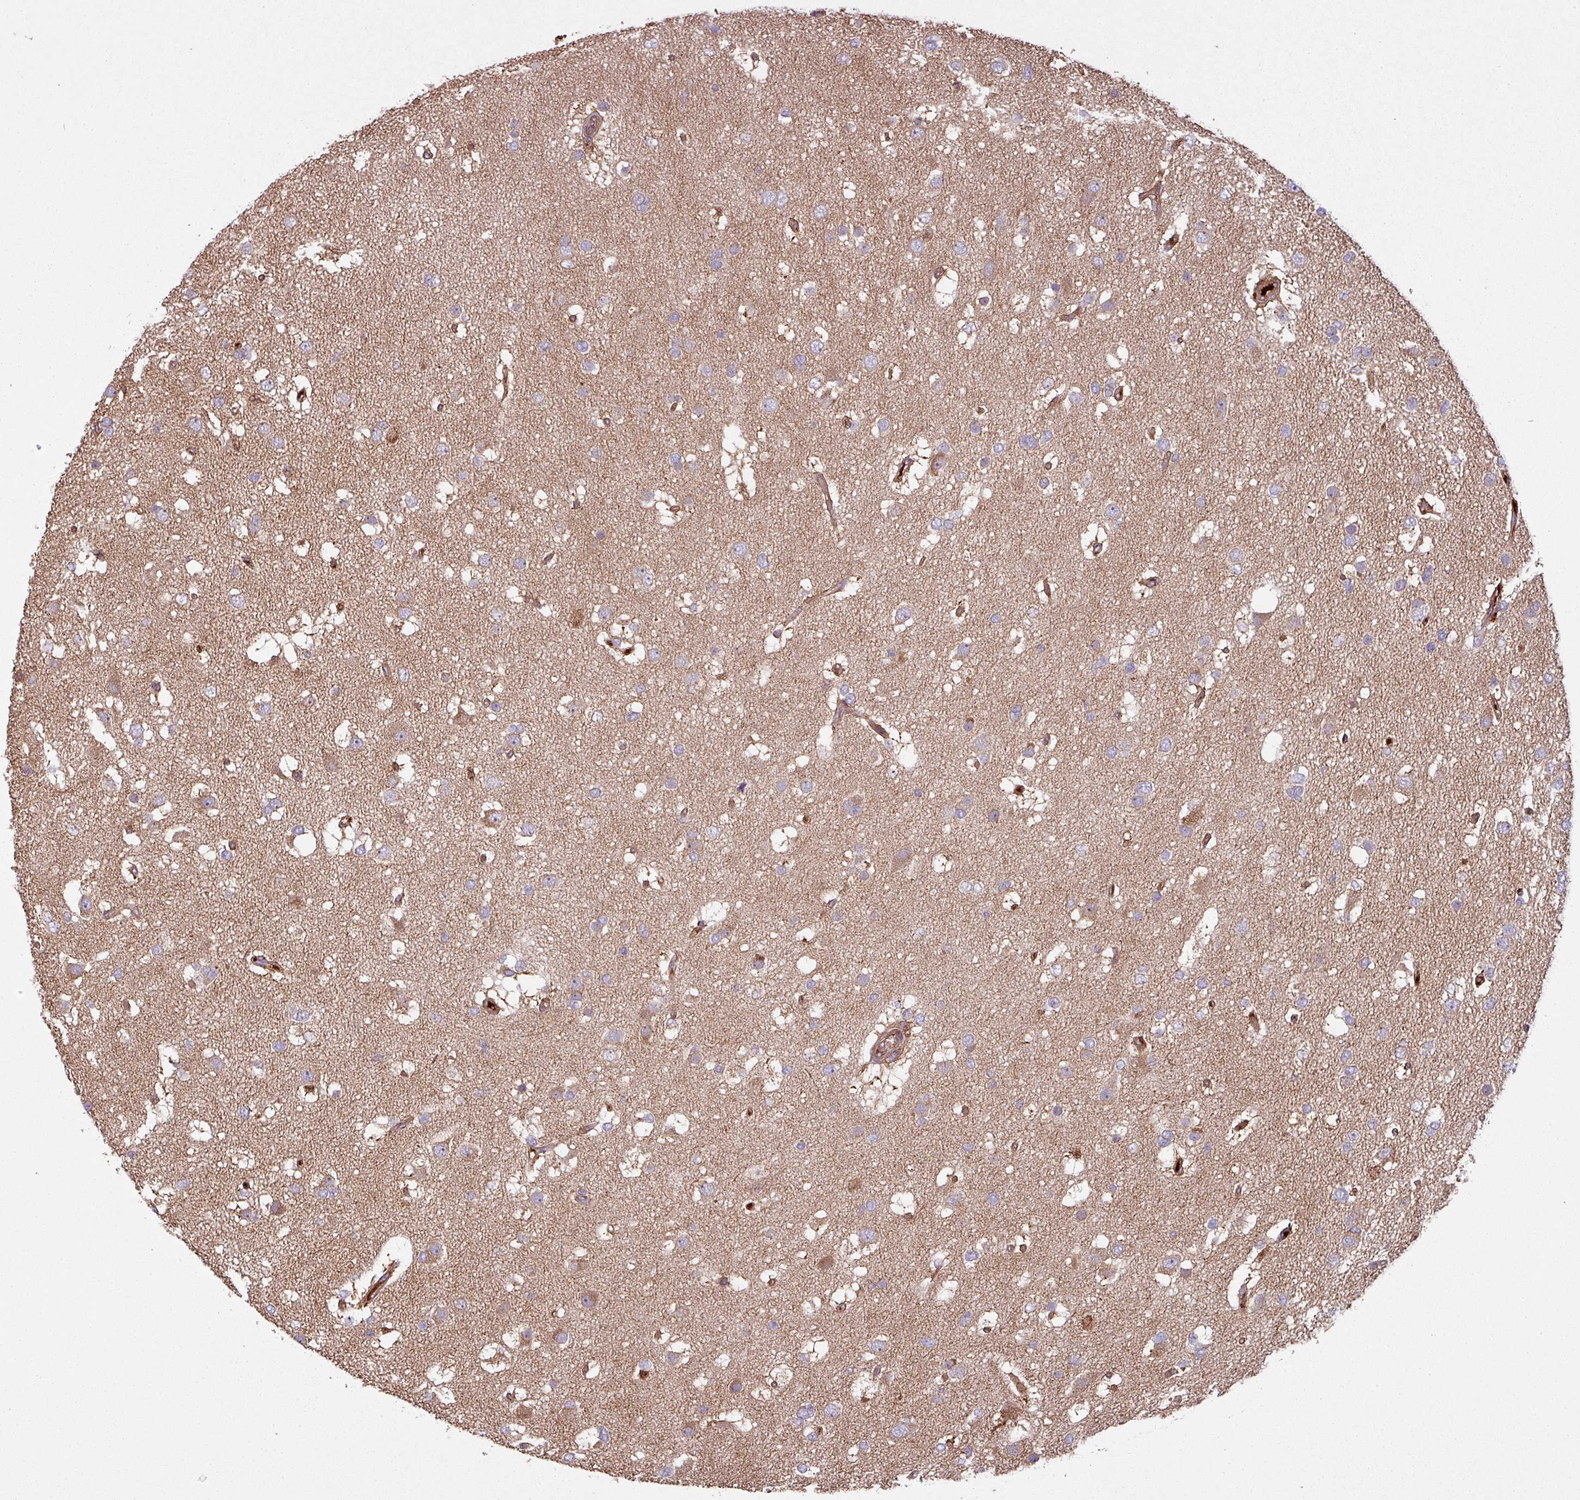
{"staining": {"intensity": "moderate", "quantity": "25%-75%", "location": "cytoplasmic/membranous"}, "tissue": "glioma", "cell_type": "Tumor cells", "image_type": "cancer", "snomed": [{"axis": "morphology", "description": "Glioma, malignant, High grade"}, {"axis": "topography", "description": "Brain"}], "caption": "A brown stain highlights moderate cytoplasmic/membranous staining of a protein in malignant glioma (high-grade) tumor cells.", "gene": "SNRNP25", "patient": {"sex": "male", "age": 53}}